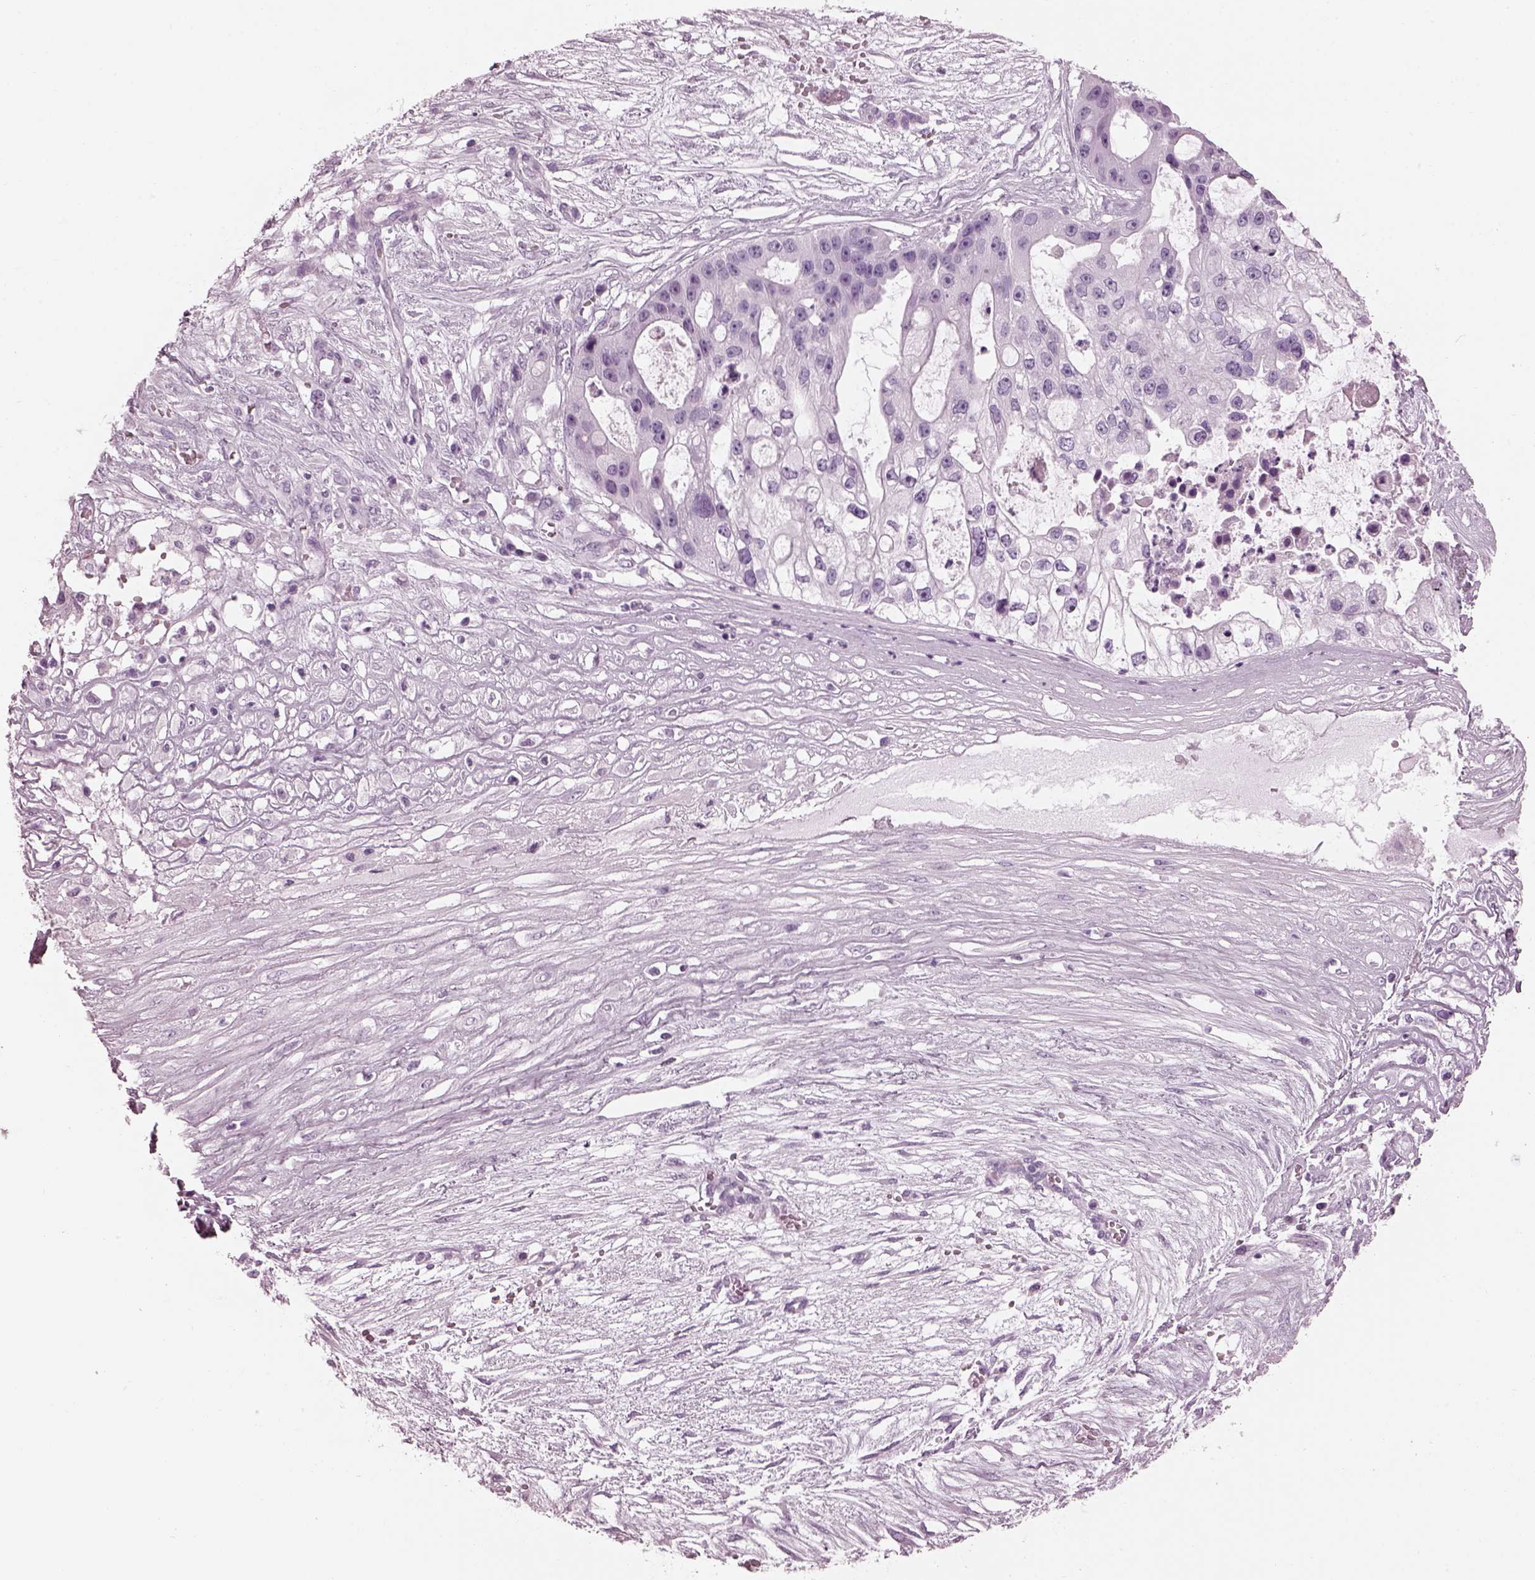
{"staining": {"intensity": "negative", "quantity": "none", "location": "none"}, "tissue": "ovarian cancer", "cell_type": "Tumor cells", "image_type": "cancer", "snomed": [{"axis": "morphology", "description": "Cystadenocarcinoma, serous, NOS"}, {"axis": "topography", "description": "Ovary"}], "caption": "An immunohistochemistry (IHC) photomicrograph of serous cystadenocarcinoma (ovarian) is shown. There is no staining in tumor cells of serous cystadenocarcinoma (ovarian). (Brightfield microscopy of DAB (3,3'-diaminobenzidine) IHC at high magnification).", "gene": "TCHHL1", "patient": {"sex": "female", "age": 56}}